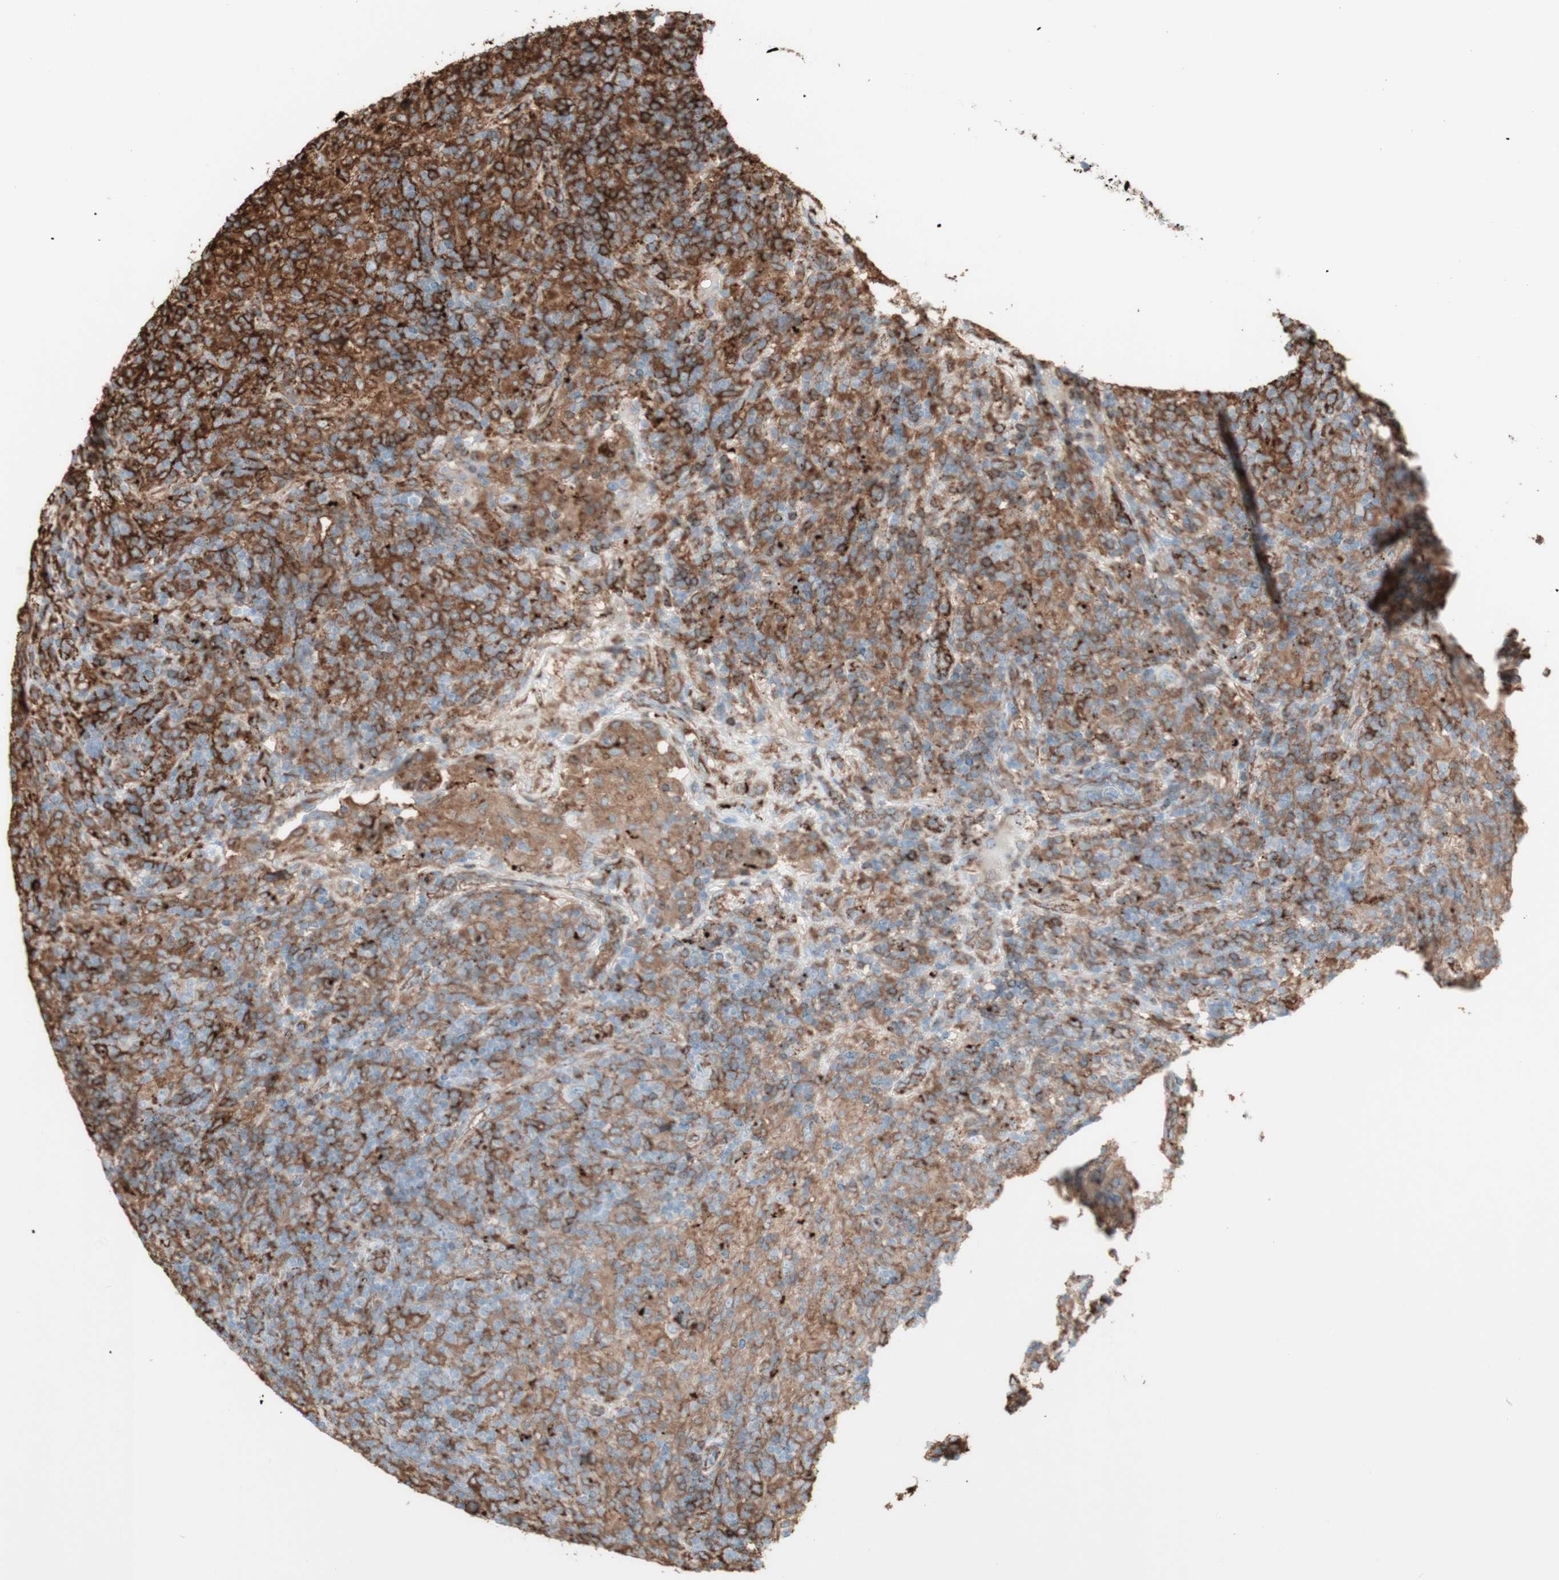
{"staining": {"intensity": "moderate", "quantity": ">75%", "location": "cytoplasmic/membranous"}, "tissue": "lymphoma", "cell_type": "Tumor cells", "image_type": "cancer", "snomed": [{"axis": "morphology", "description": "Hodgkin's disease, NOS"}, {"axis": "topography", "description": "Lymph node"}], "caption": "Moderate cytoplasmic/membranous staining is appreciated in about >75% of tumor cells in Hodgkin's disease.", "gene": "HLA-DPB1", "patient": {"sex": "male", "age": 70}}